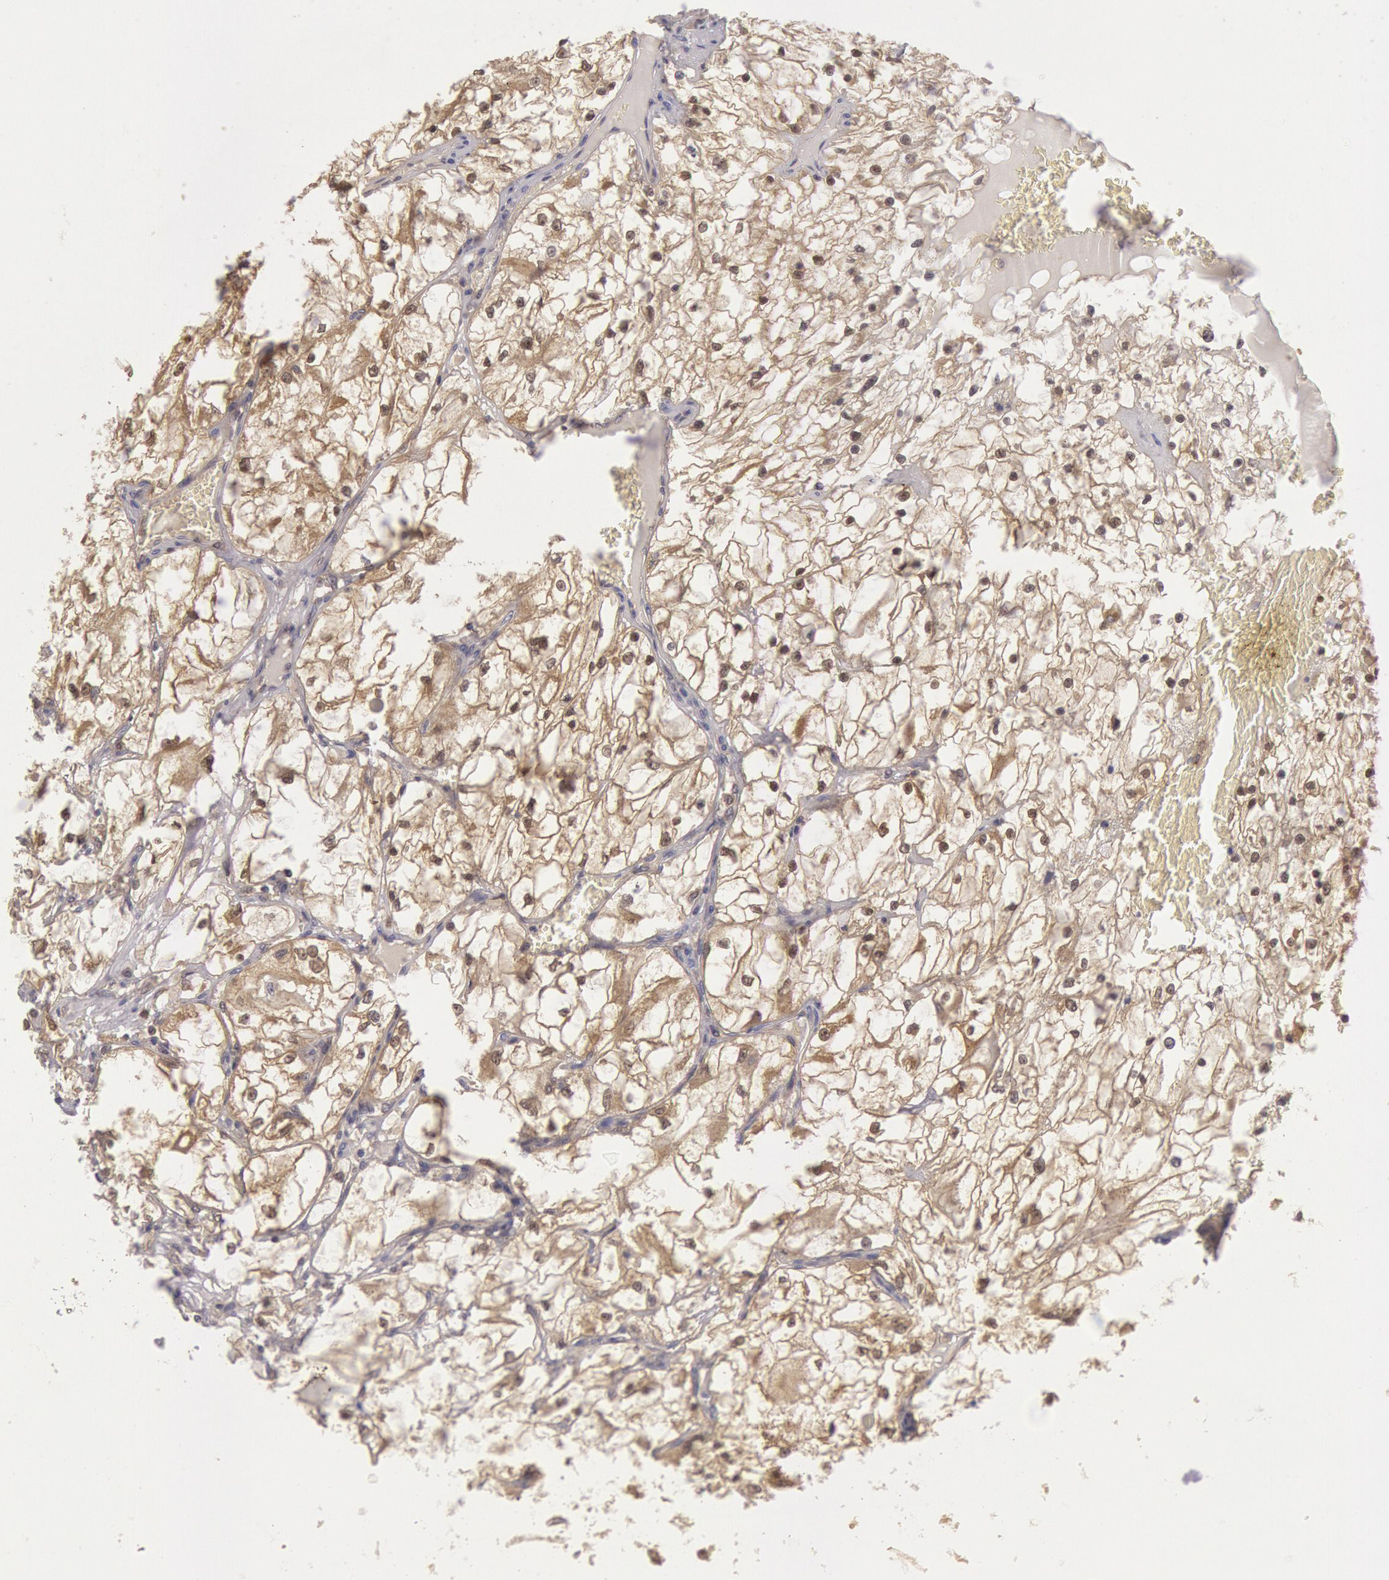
{"staining": {"intensity": "weak", "quantity": "<25%", "location": "nuclear"}, "tissue": "renal cancer", "cell_type": "Tumor cells", "image_type": "cancer", "snomed": [{"axis": "morphology", "description": "Adenocarcinoma, NOS"}, {"axis": "topography", "description": "Kidney"}], "caption": "The image demonstrates no staining of tumor cells in renal cancer (adenocarcinoma).", "gene": "MPST", "patient": {"sex": "male", "age": 61}}